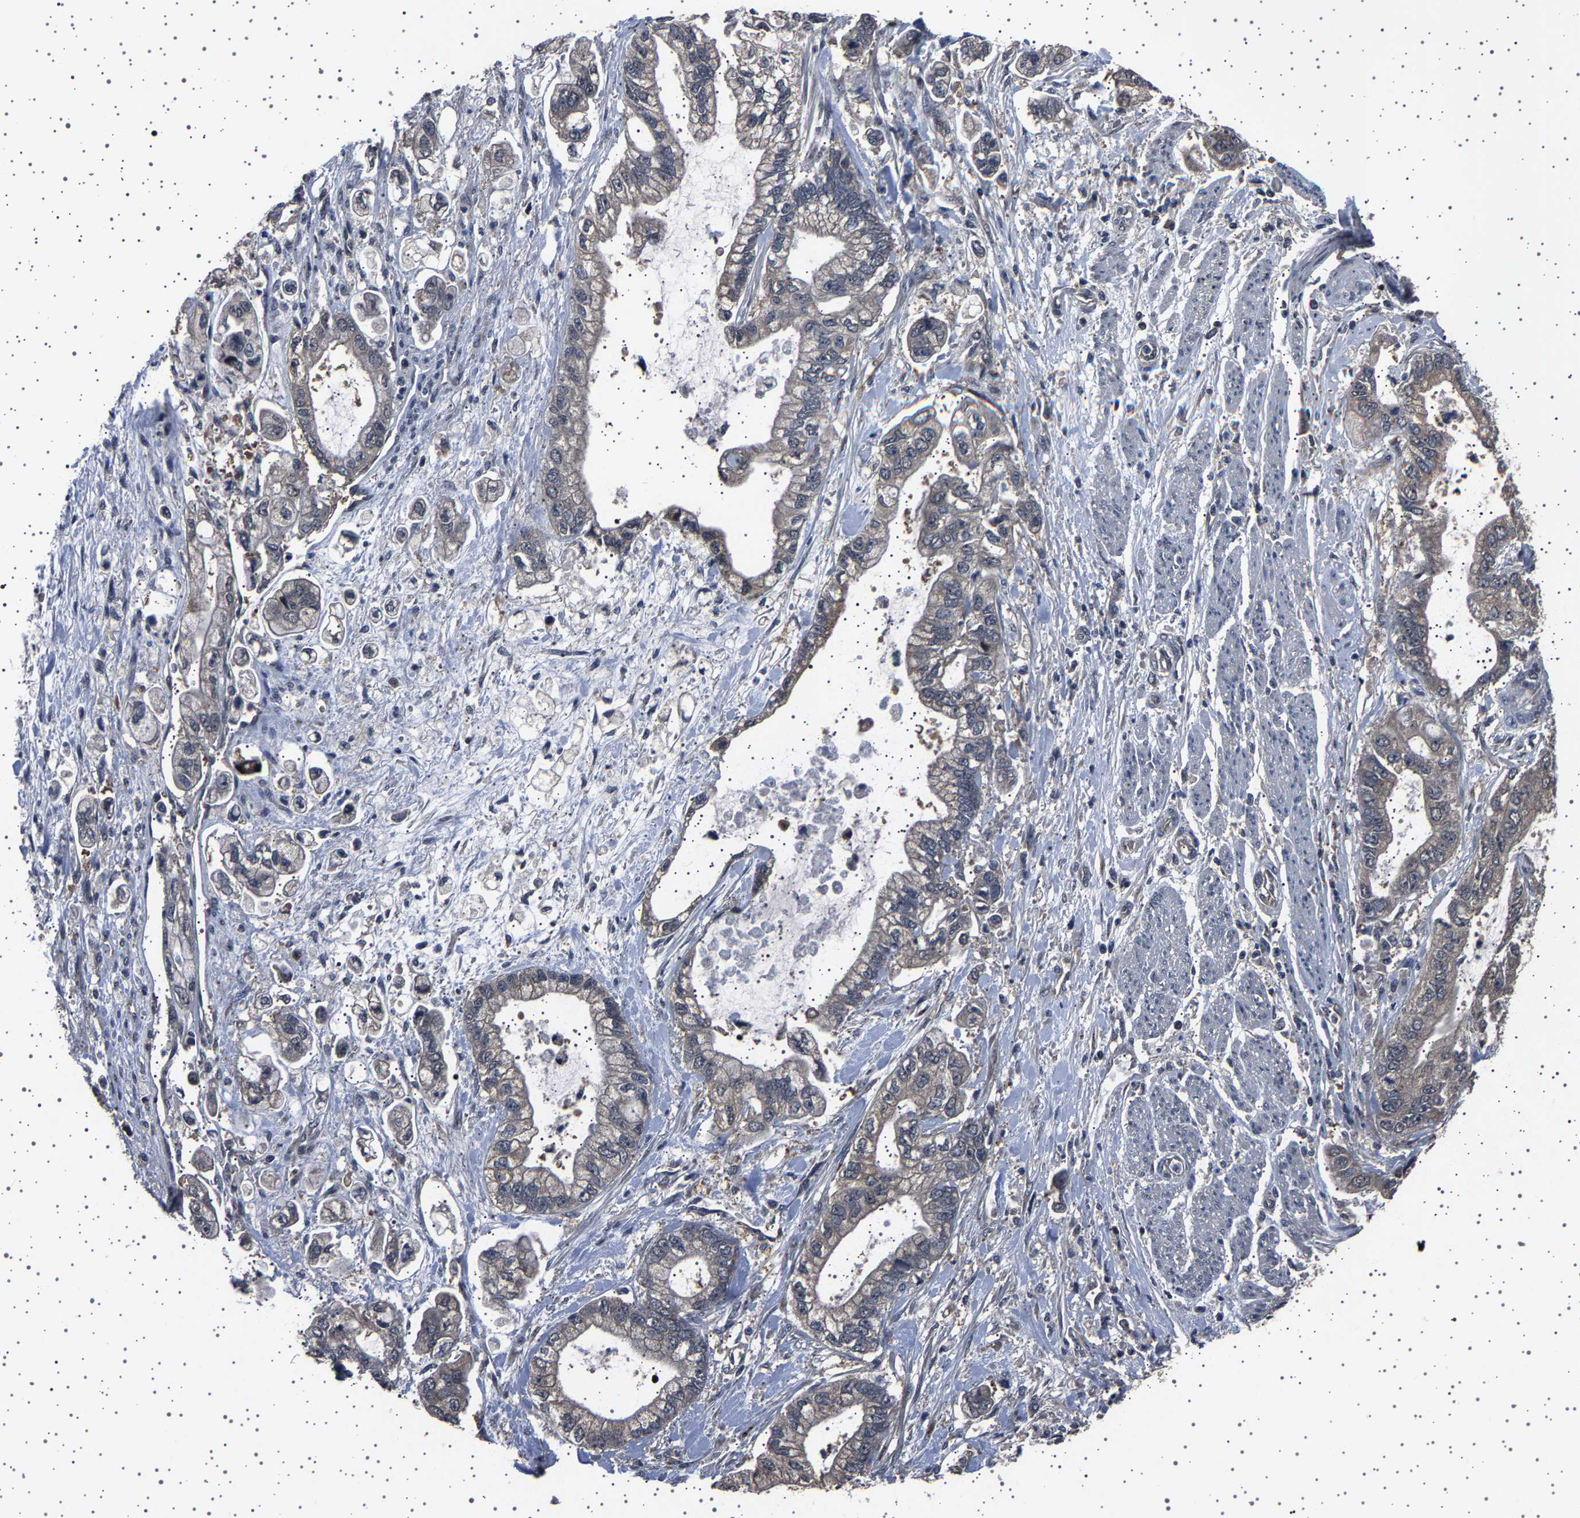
{"staining": {"intensity": "negative", "quantity": "none", "location": "none"}, "tissue": "stomach cancer", "cell_type": "Tumor cells", "image_type": "cancer", "snomed": [{"axis": "morphology", "description": "Normal tissue, NOS"}, {"axis": "morphology", "description": "Adenocarcinoma, NOS"}, {"axis": "topography", "description": "Stomach"}], "caption": "Photomicrograph shows no protein expression in tumor cells of adenocarcinoma (stomach) tissue.", "gene": "NCKAP1", "patient": {"sex": "male", "age": 62}}